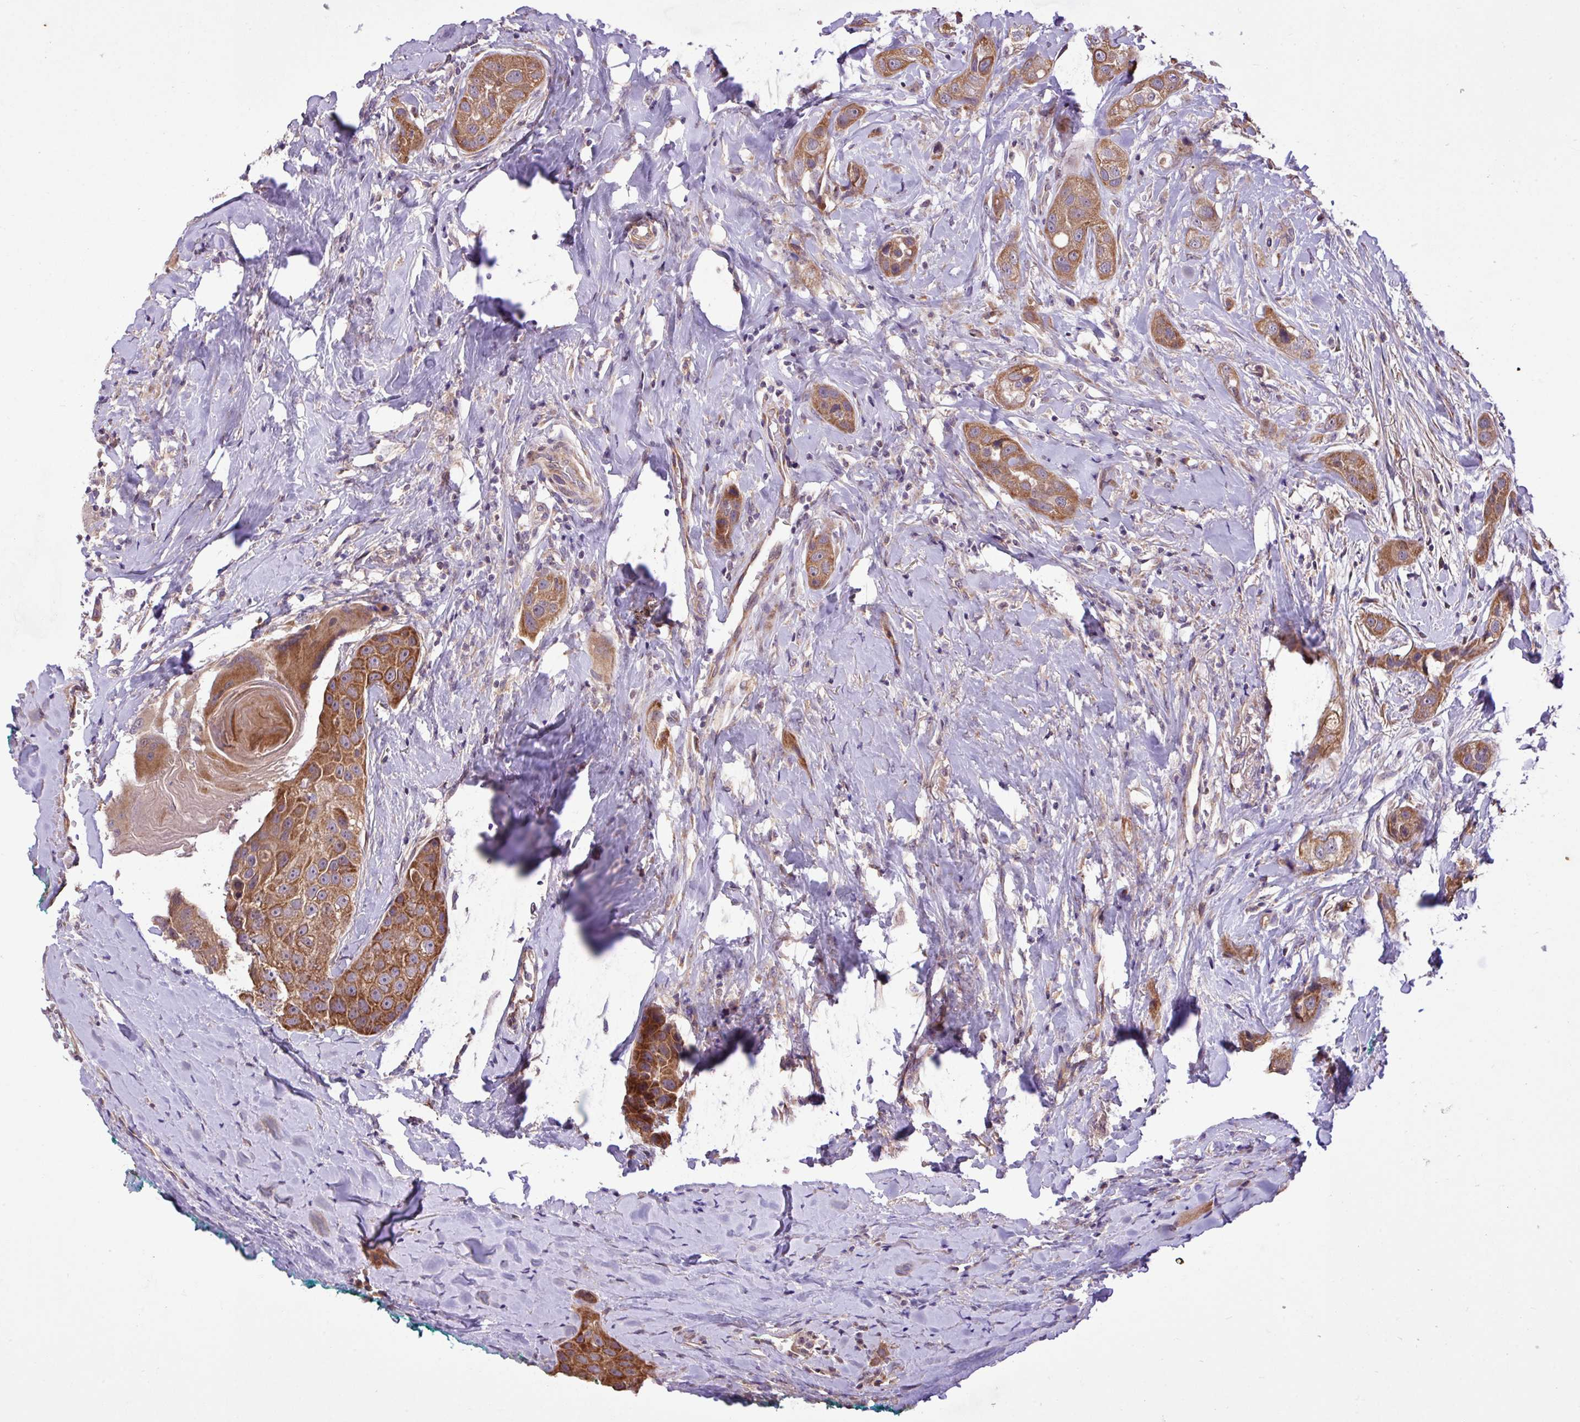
{"staining": {"intensity": "moderate", "quantity": ">75%", "location": "cytoplasmic/membranous"}, "tissue": "head and neck cancer", "cell_type": "Tumor cells", "image_type": "cancer", "snomed": [{"axis": "morphology", "description": "Normal tissue, NOS"}, {"axis": "morphology", "description": "Squamous cell carcinoma, NOS"}, {"axis": "topography", "description": "Skeletal muscle"}, {"axis": "topography", "description": "Head-Neck"}], "caption": "A brown stain shows moderate cytoplasmic/membranous positivity of a protein in squamous cell carcinoma (head and neck) tumor cells.", "gene": "TIMM10B", "patient": {"sex": "male", "age": 51}}